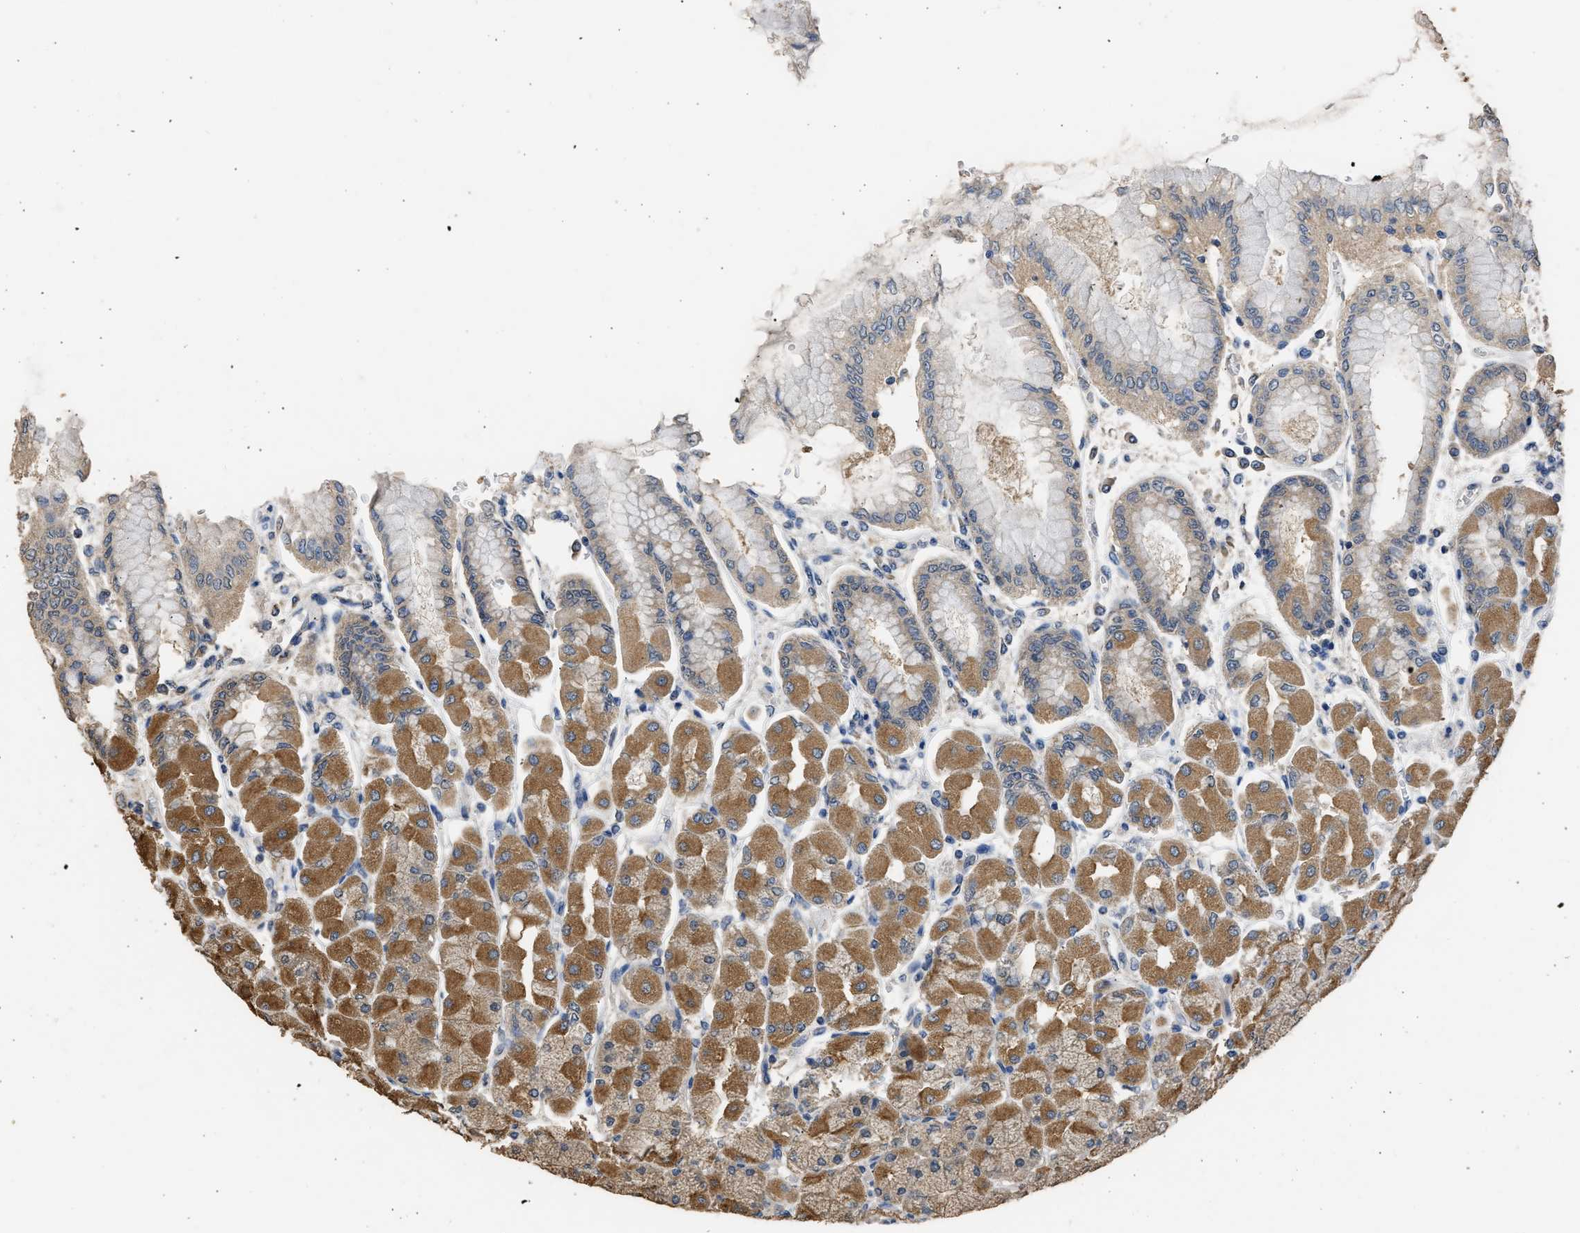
{"staining": {"intensity": "moderate", "quantity": ">75%", "location": "cytoplasmic/membranous"}, "tissue": "stomach", "cell_type": "Glandular cells", "image_type": "normal", "snomed": [{"axis": "morphology", "description": "Normal tissue, NOS"}, {"axis": "topography", "description": "Stomach, upper"}], "caption": "High-magnification brightfield microscopy of unremarkable stomach stained with DAB (brown) and counterstained with hematoxylin (blue). glandular cells exhibit moderate cytoplasmic/membranous staining is identified in about>75% of cells.", "gene": "SPINT2", "patient": {"sex": "female", "age": 56}}